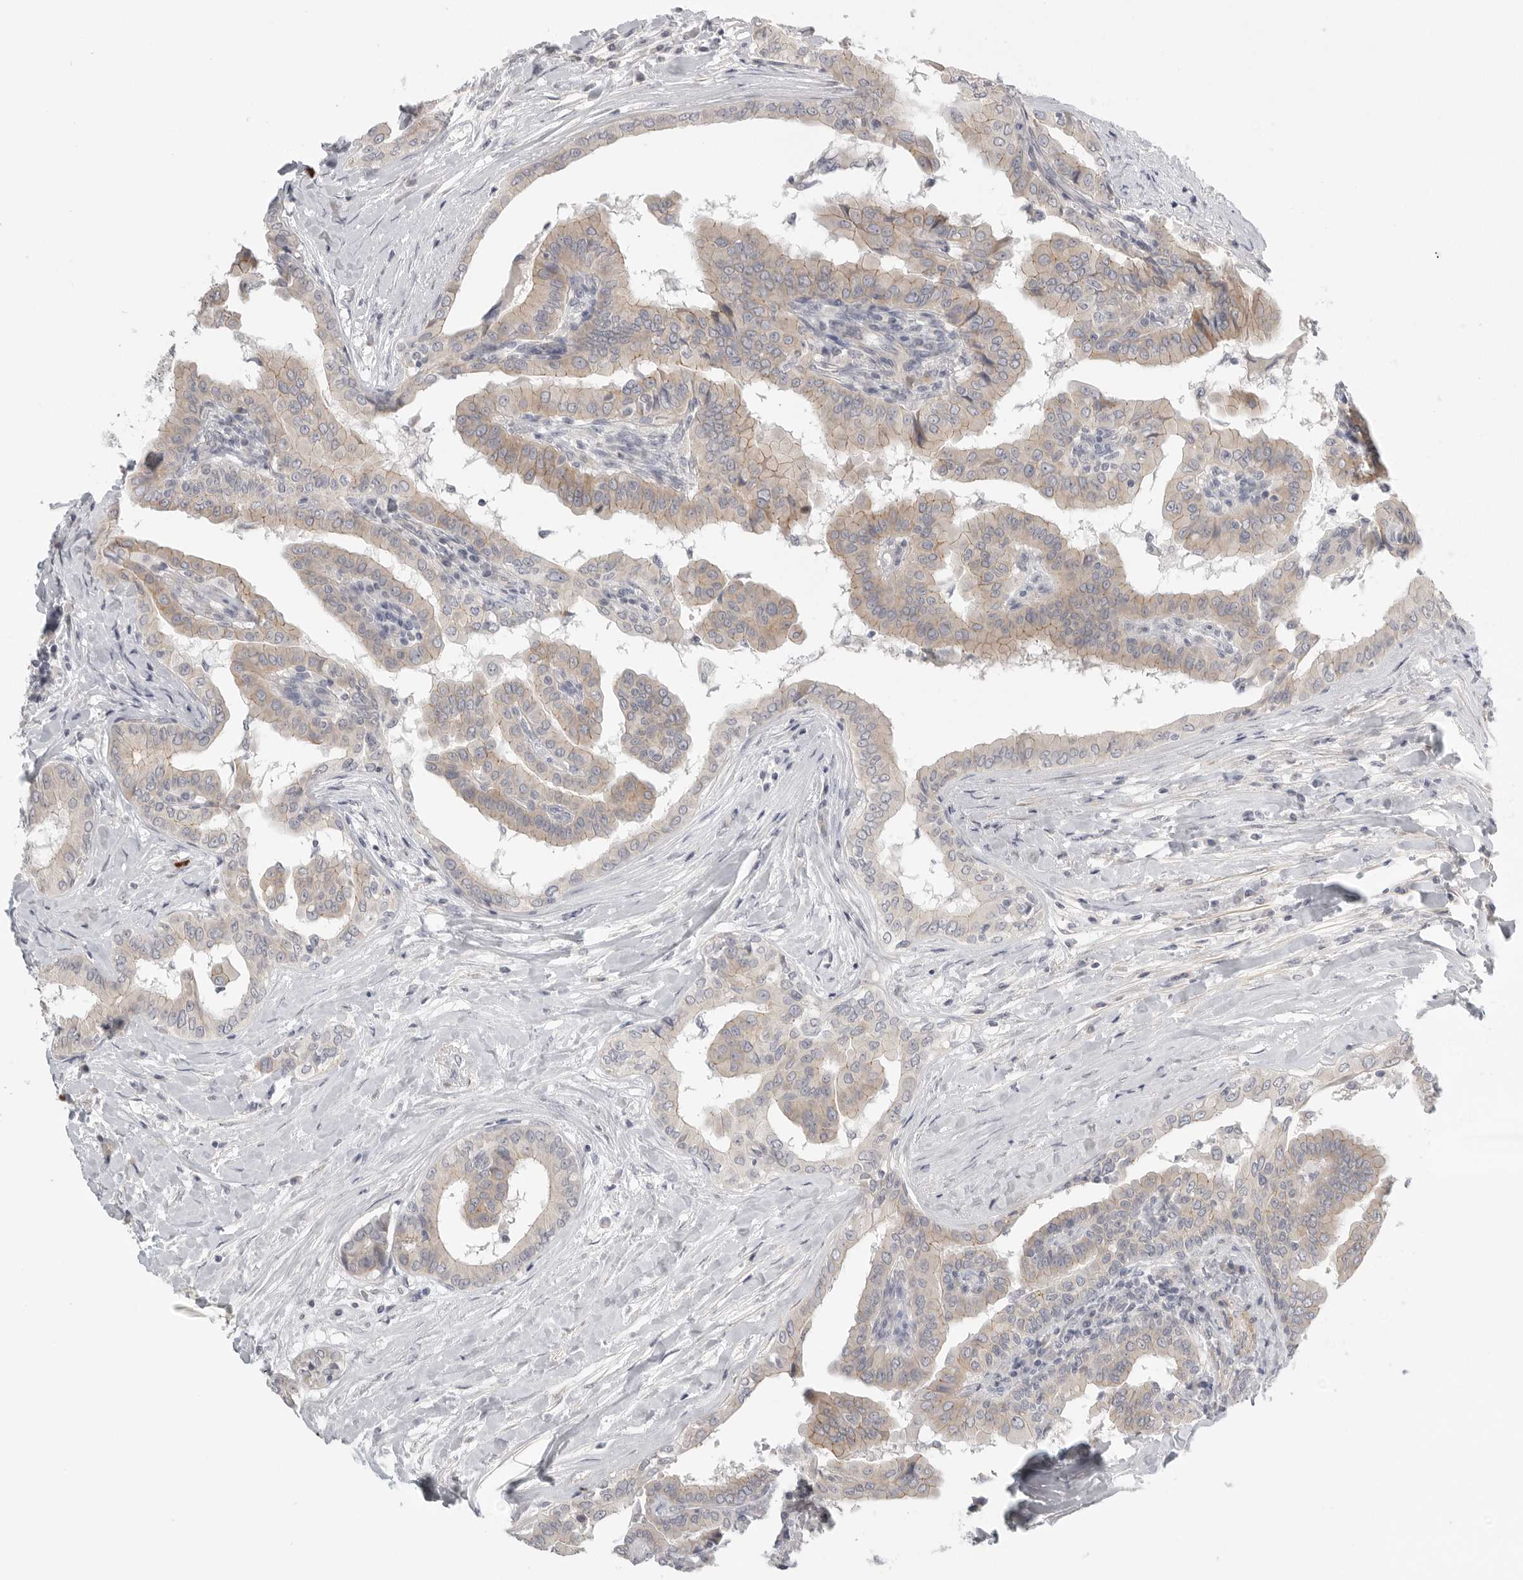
{"staining": {"intensity": "weak", "quantity": "<25%", "location": "cytoplasmic/membranous"}, "tissue": "thyroid cancer", "cell_type": "Tumor cells", "image_type": "cancer", "snomed": [{"axis": "morphology", "description": "Papillary adenocarcinoma, NOS"}, {"axis": "topography", "description": "Thyroid gland"}], "caption": "Thyroid cancer was stained to show a protein in brown. There is no significant staining in tumor cells.", "gene": "STAB2", "patient": {"sex": "male", "age": 33}}